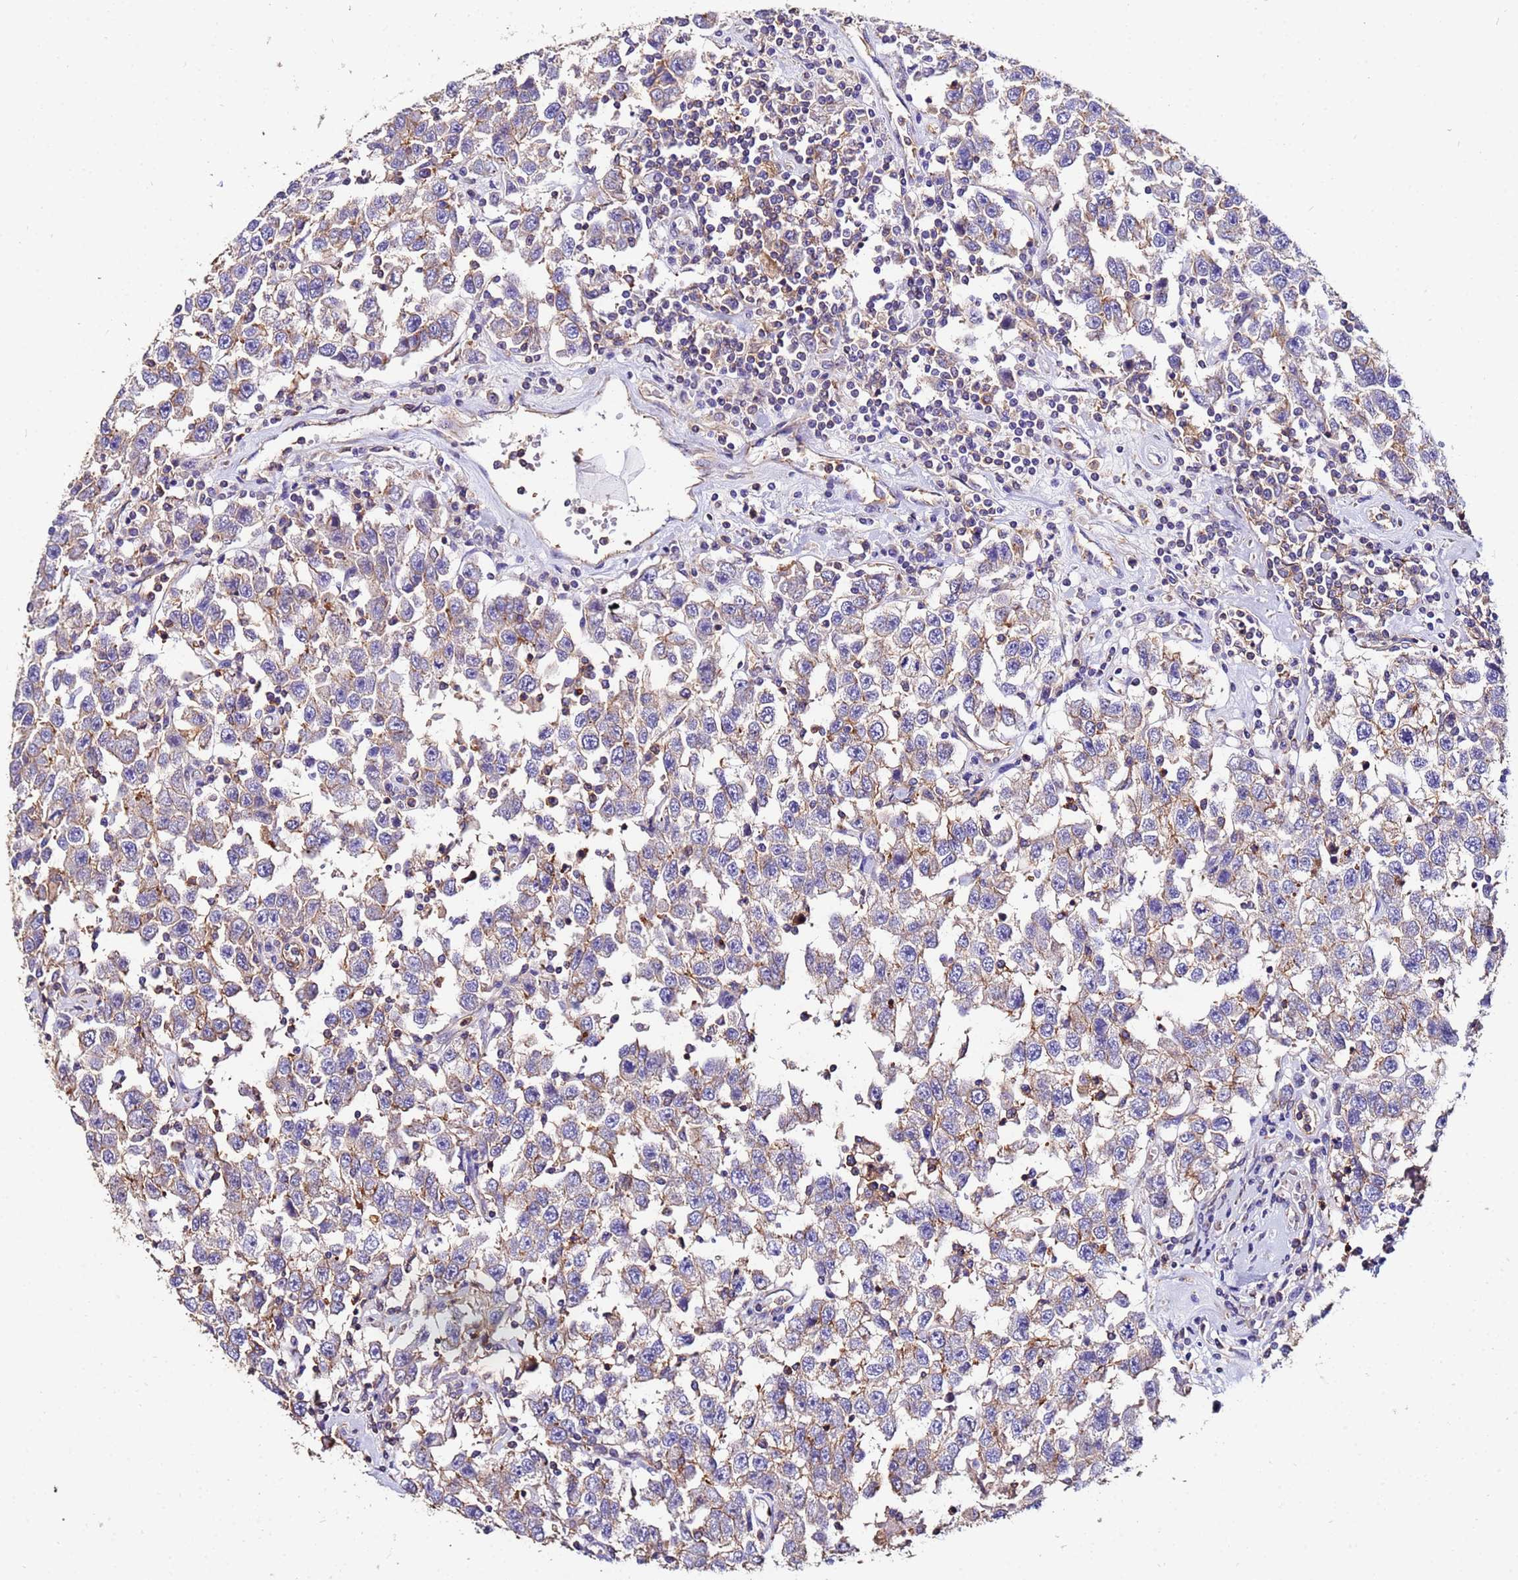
{"staining": {"intensity": "weak", "quantity": "25%-75%", "location": "cytoplasmic/membranous"}, "tissue": "testis cancer", "cell_type": "Tumor cells", "image_type": "cancer", "snomed": [{"axis": "morphology", "description": "Seminoma, NOS"}, {"axis": "topography", "description": "Testis"}], "caption": "This micrograph shows IHC staining of testis cancer (seminoma), with low weak cytoplasmic/membranous staining in about 25%-75% of tumor cells.", "gene": "POTEE", "patient": {"sex": "male", "age": 41}}